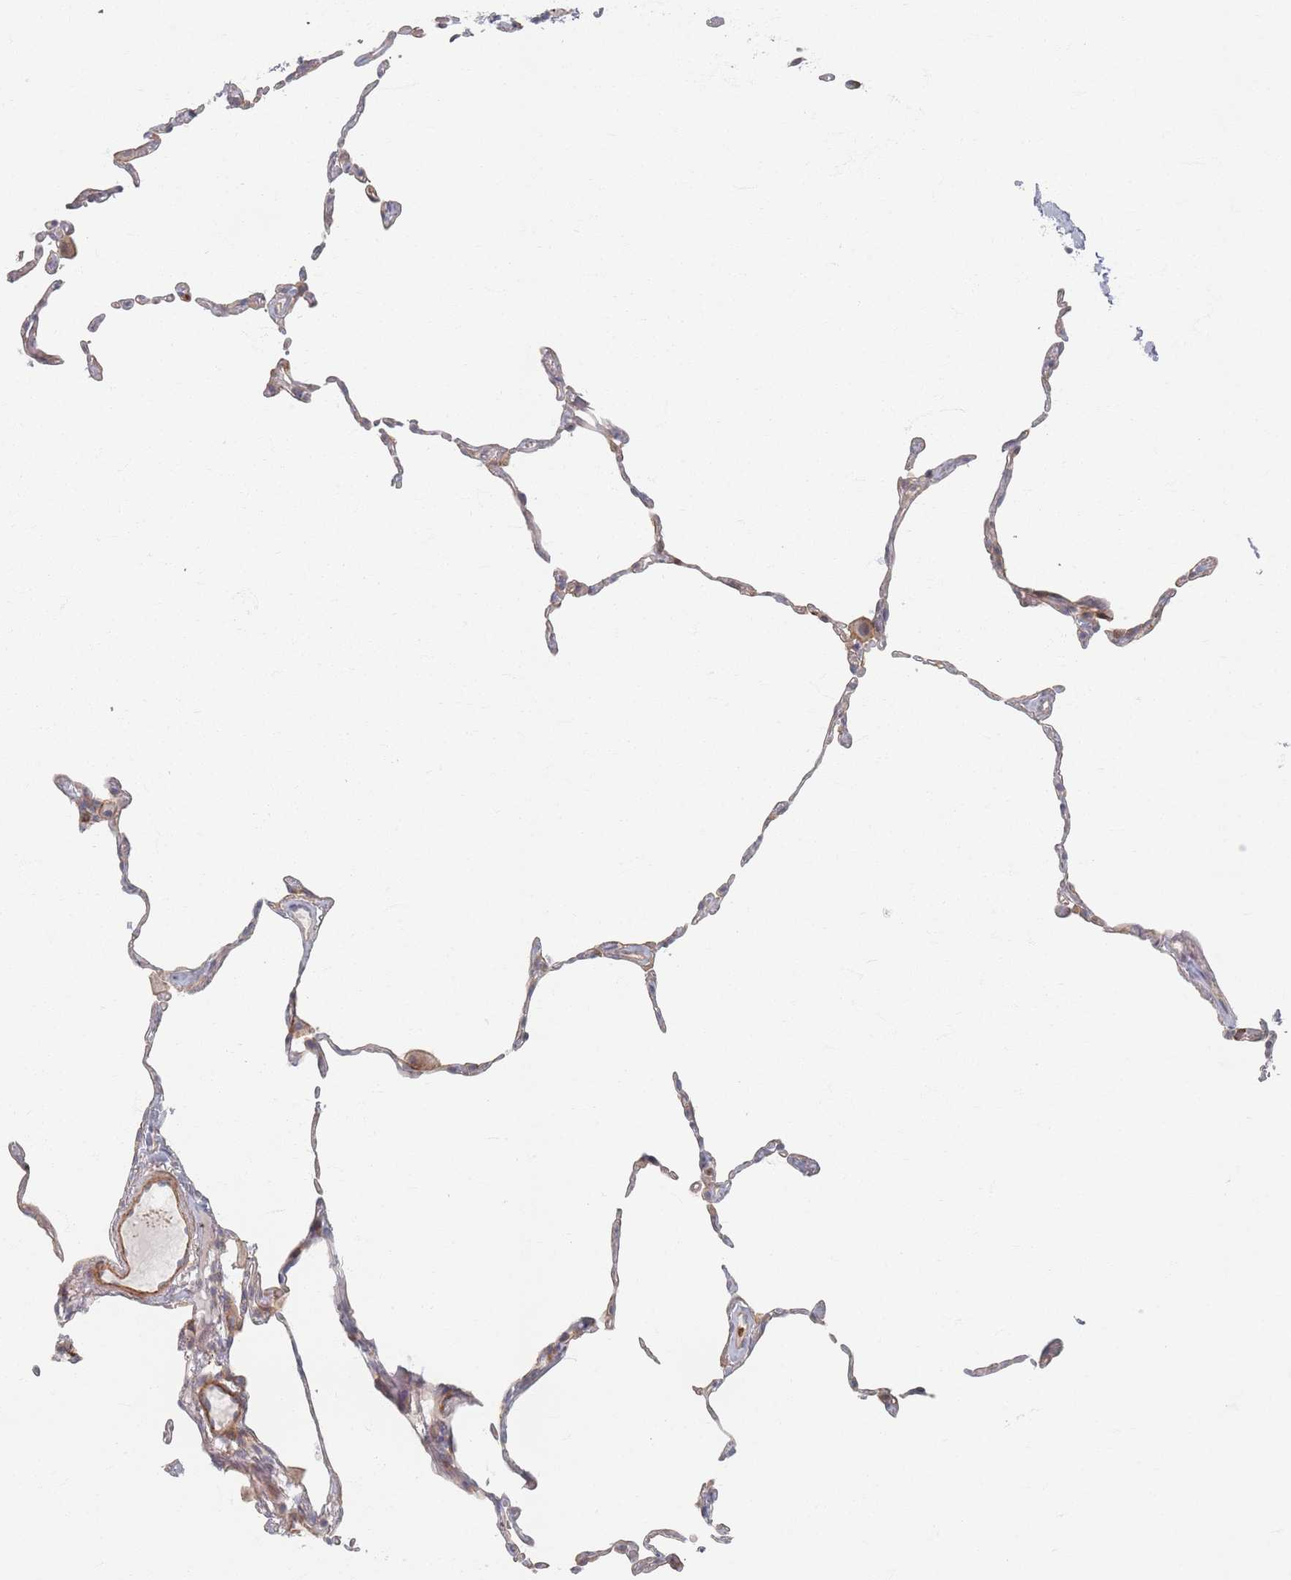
{"staining": {"intensity": "weak", "quantity": "25%-75%", "location": "cytoplasmic/membranous"}, "tissue": "lung", "cell_type": "Alveolar cells", "image_type": "normal", "snomed": [{"axis": "morphology", "description": "Normal tissue, NOS"}, {"axis": "topography", "description": "Lung"}], "caption": "A high-resolution image shows immunohistochemistry (IHC) staining of normal lung, which displays weak cytoplasmic/membranous expression in about 25%-75% of alveolar cells.", "gene": "ZKSCAN7", "patient": {"sex": "female", "age": 57}}